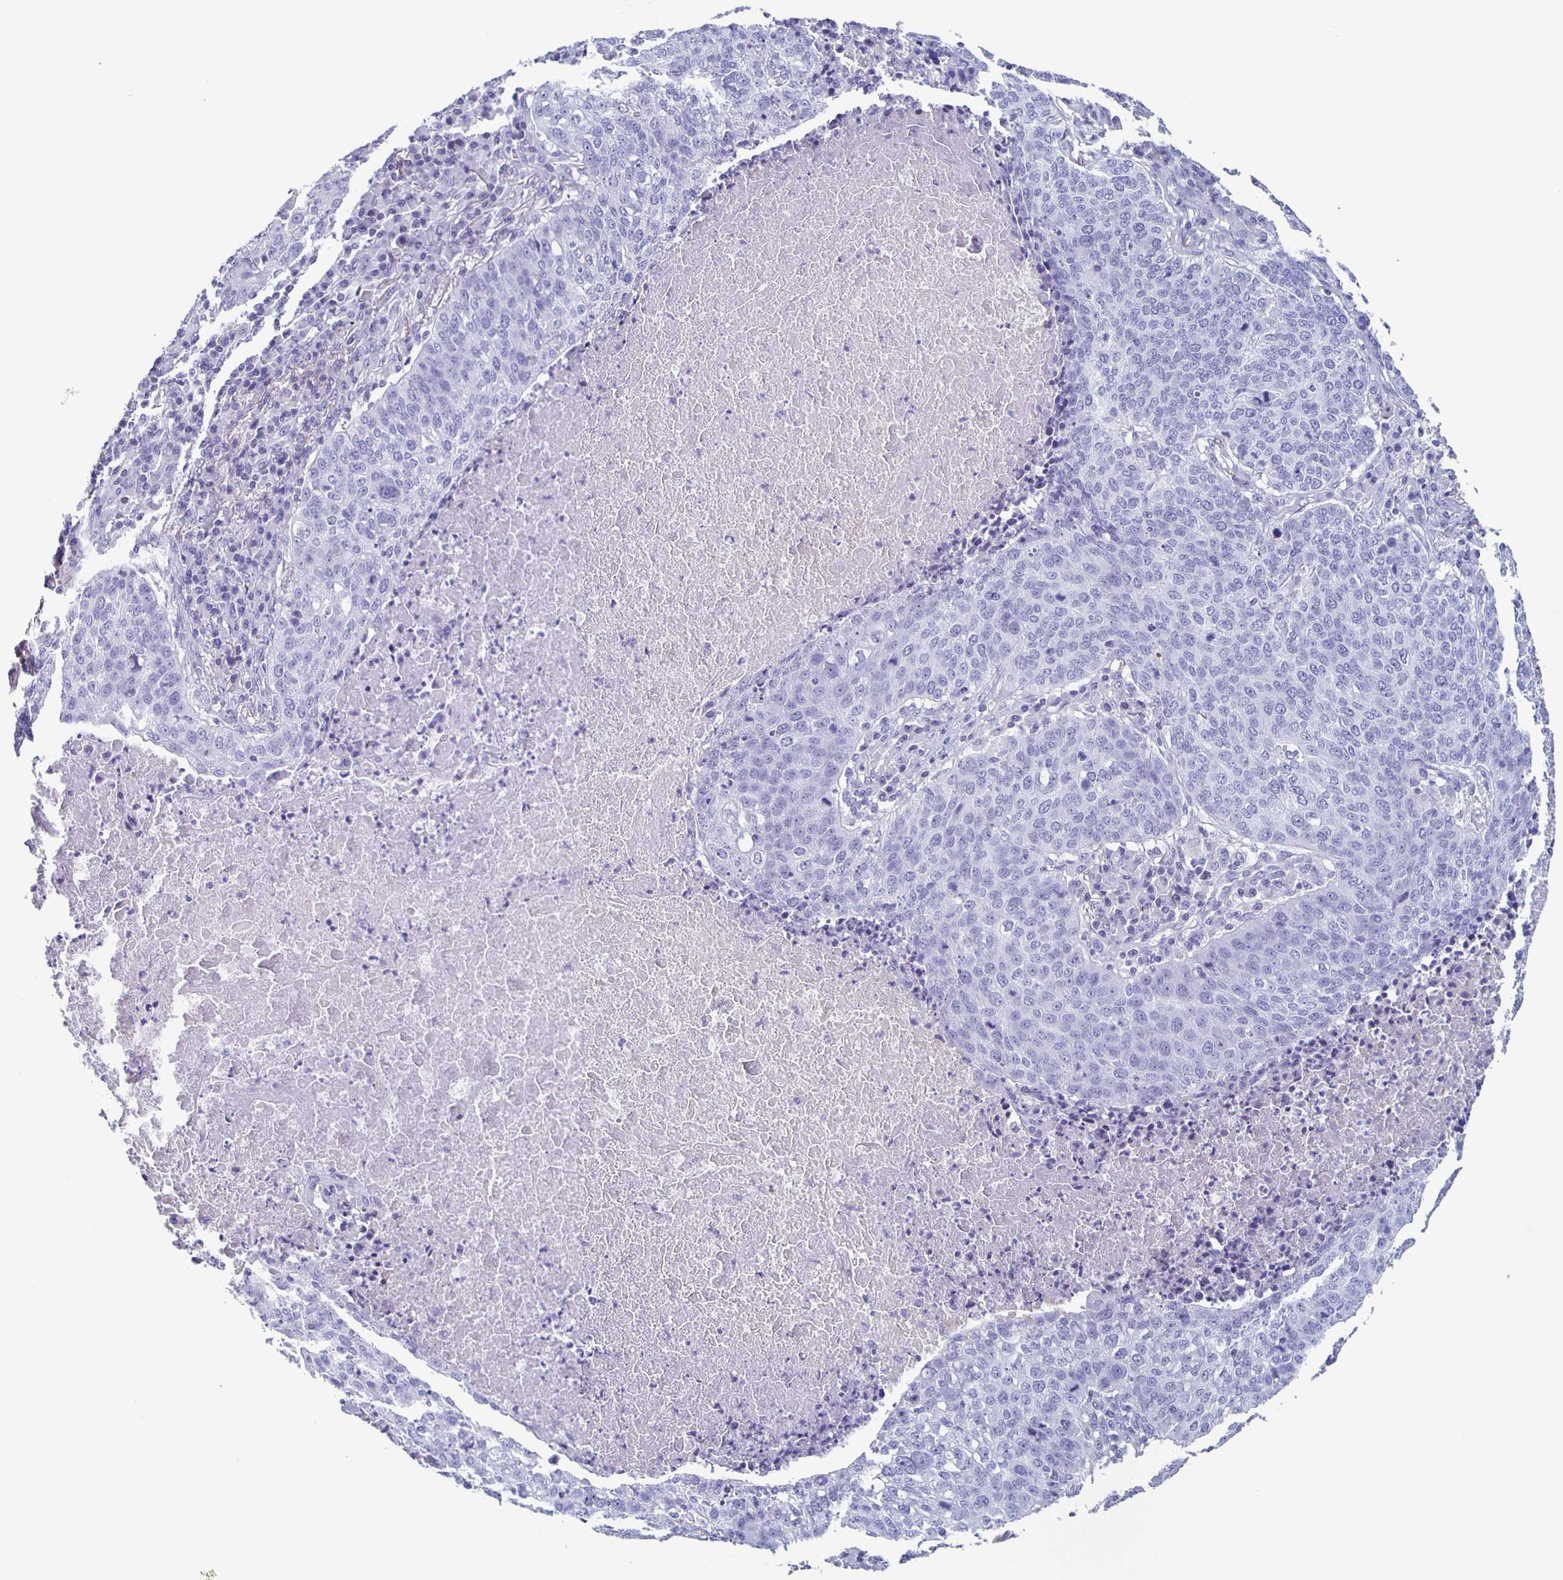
{"staining": {"intensity": "negative", "quantity": "none", "location": "none"}, "tissue": "lung cancer", "cell_type": "Tumor cells", "image_type": "cancer", "snomed": [{"axis": "morphology", "description": "Squamous cell carcinoma, NOS"}, {"axis": "topography", "description": "Lung"}], "caption": "Lung squamous cell carcinoma stained for a protein using immunohistochemistry (IHC) exhibits no positivity tumor cells.", "gene": "FGA", "patient": {"sex": "male", "age": 63}}